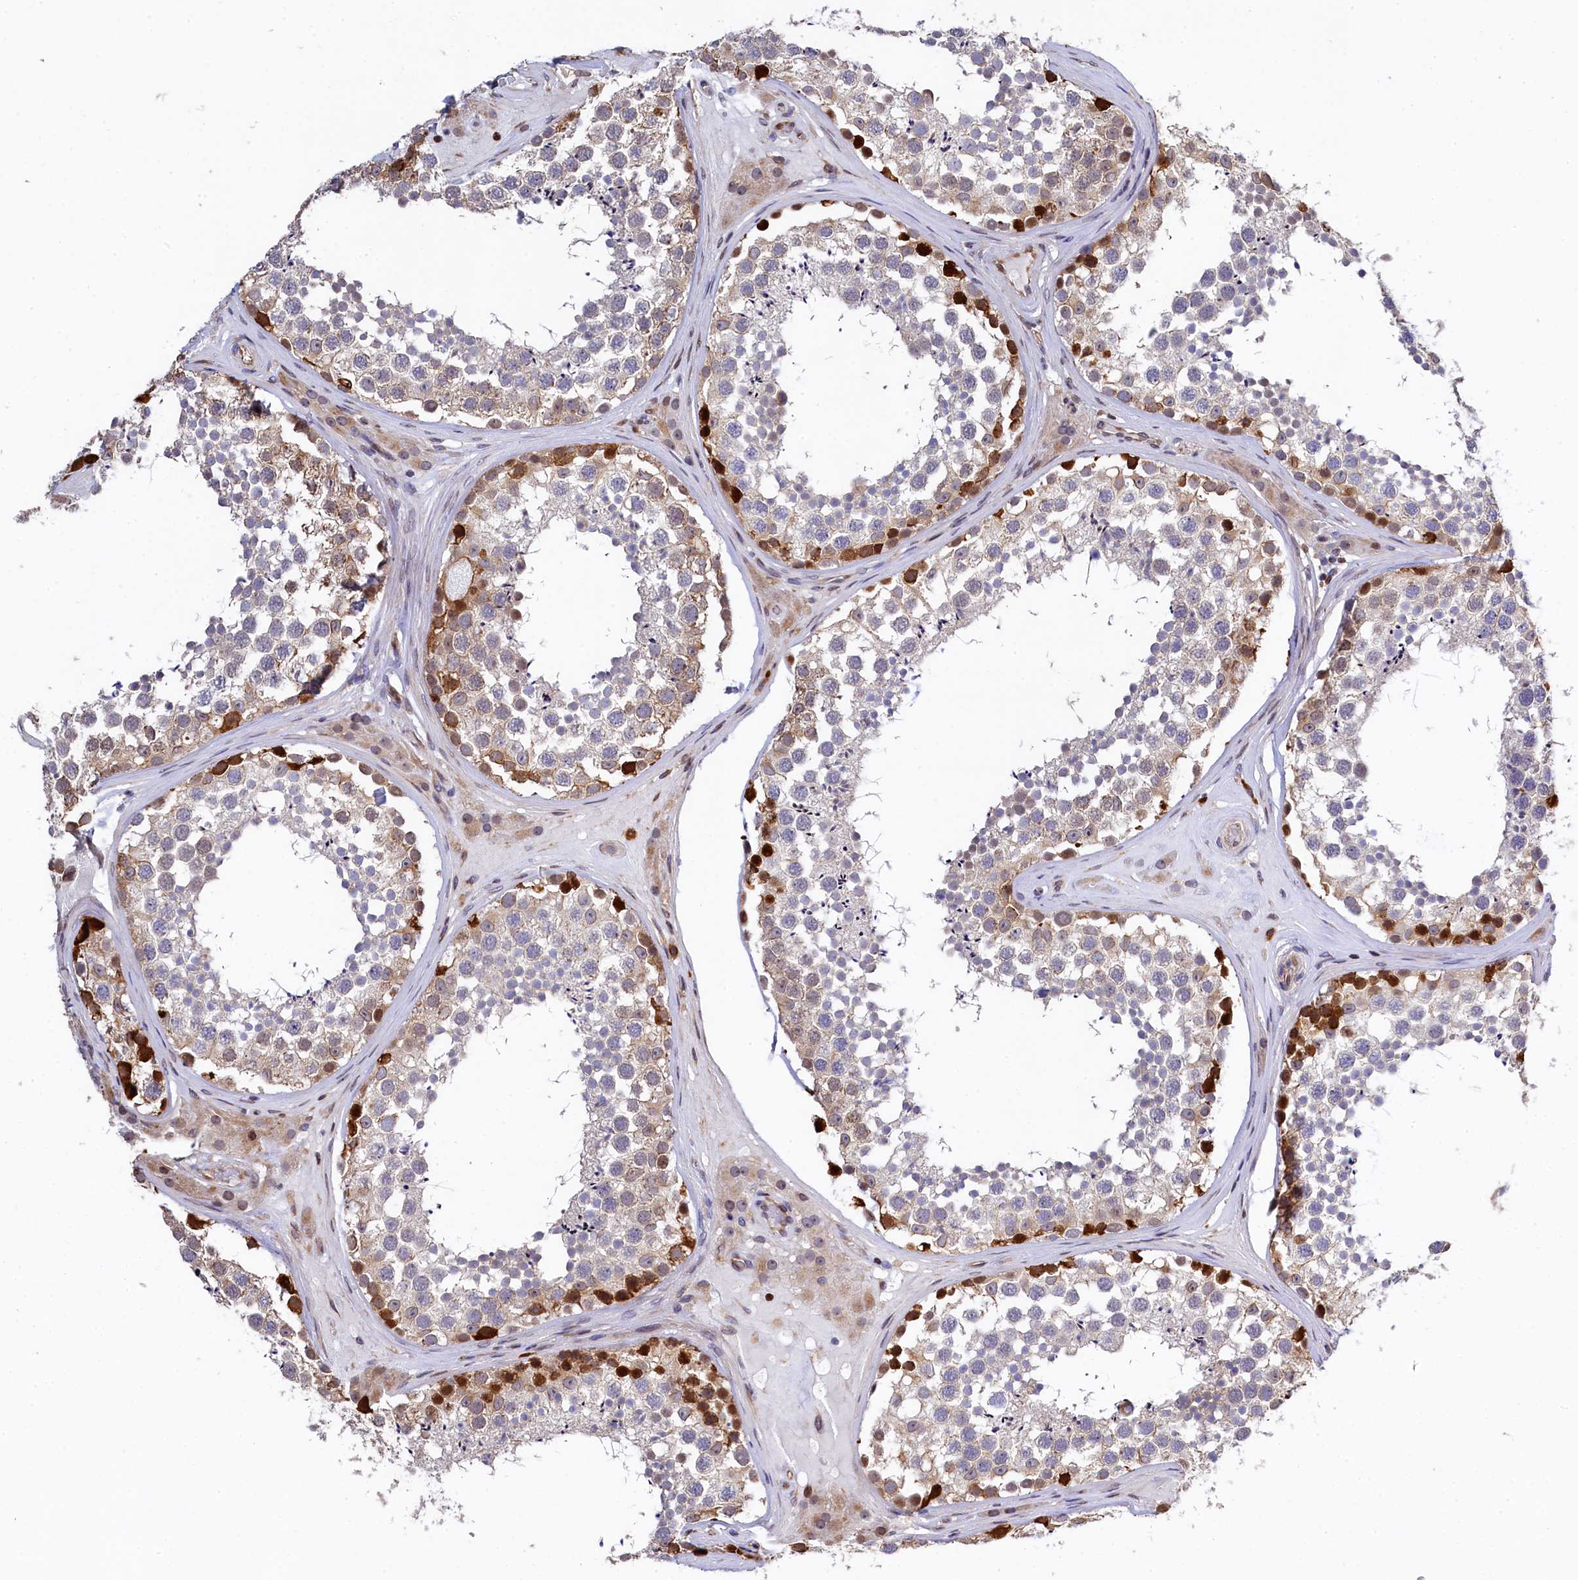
{"staining": {"intensity": "moderate", "quantity": "<25%", "location": "cytoplasmic/membranous,nuclear"}, "tissue": "testis", "cell_type": "Cells in seminiferous ducts", "image_type": "normal", "snomed": [{"axis": "morphology", "description": "Normal tissue, NOS"}, {"axis": "topography", "description": "Testis"}], "caption": "This micrograph displays immunohistochemistry (IHC) staining of normal testis, with low moderate cytoplasmic/membranous,nuclear positivity in approximately <25% of cells in seminiferous ducts.", "gene": "TGDS", "patient": {"sex": "male", "age": 46}}